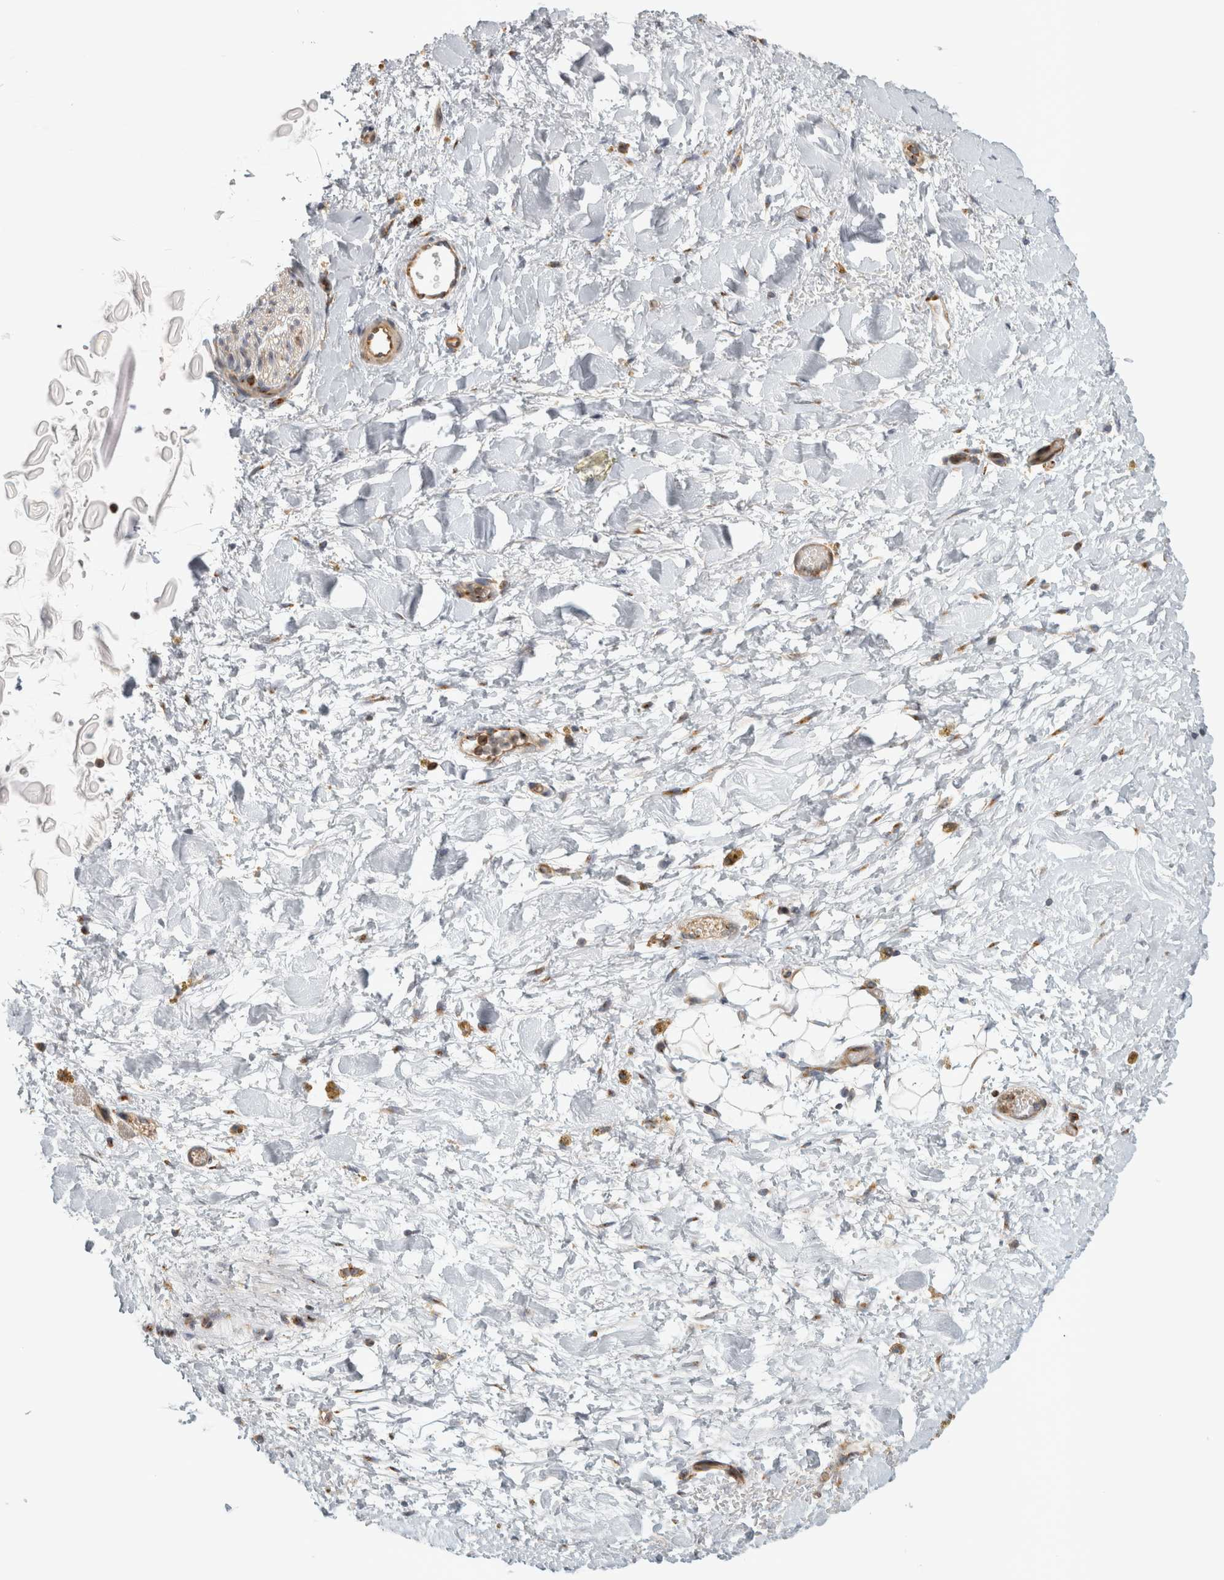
{"staining": {"intensity": "negative", "quantity": "none", "location": "none"}, "tissue": "adipose tissue", "cell_type": "Adipocytes", "image_type": "normal", "snomed": [{"axis": "morphology", "description": "Normal tissue, NOS"}, {"axis": "topography", "description": "Kidney"}, {"axis": "topography", "description": "Peripheral nerve tissue"}], "caption": "Immunohistochemistry micrograph of normal adipose tissue stained for a protein (brown), which exhibits no expression in adipocytes.", "gene": "PEX6", "patient": {"sex": "male", "age": 7}}